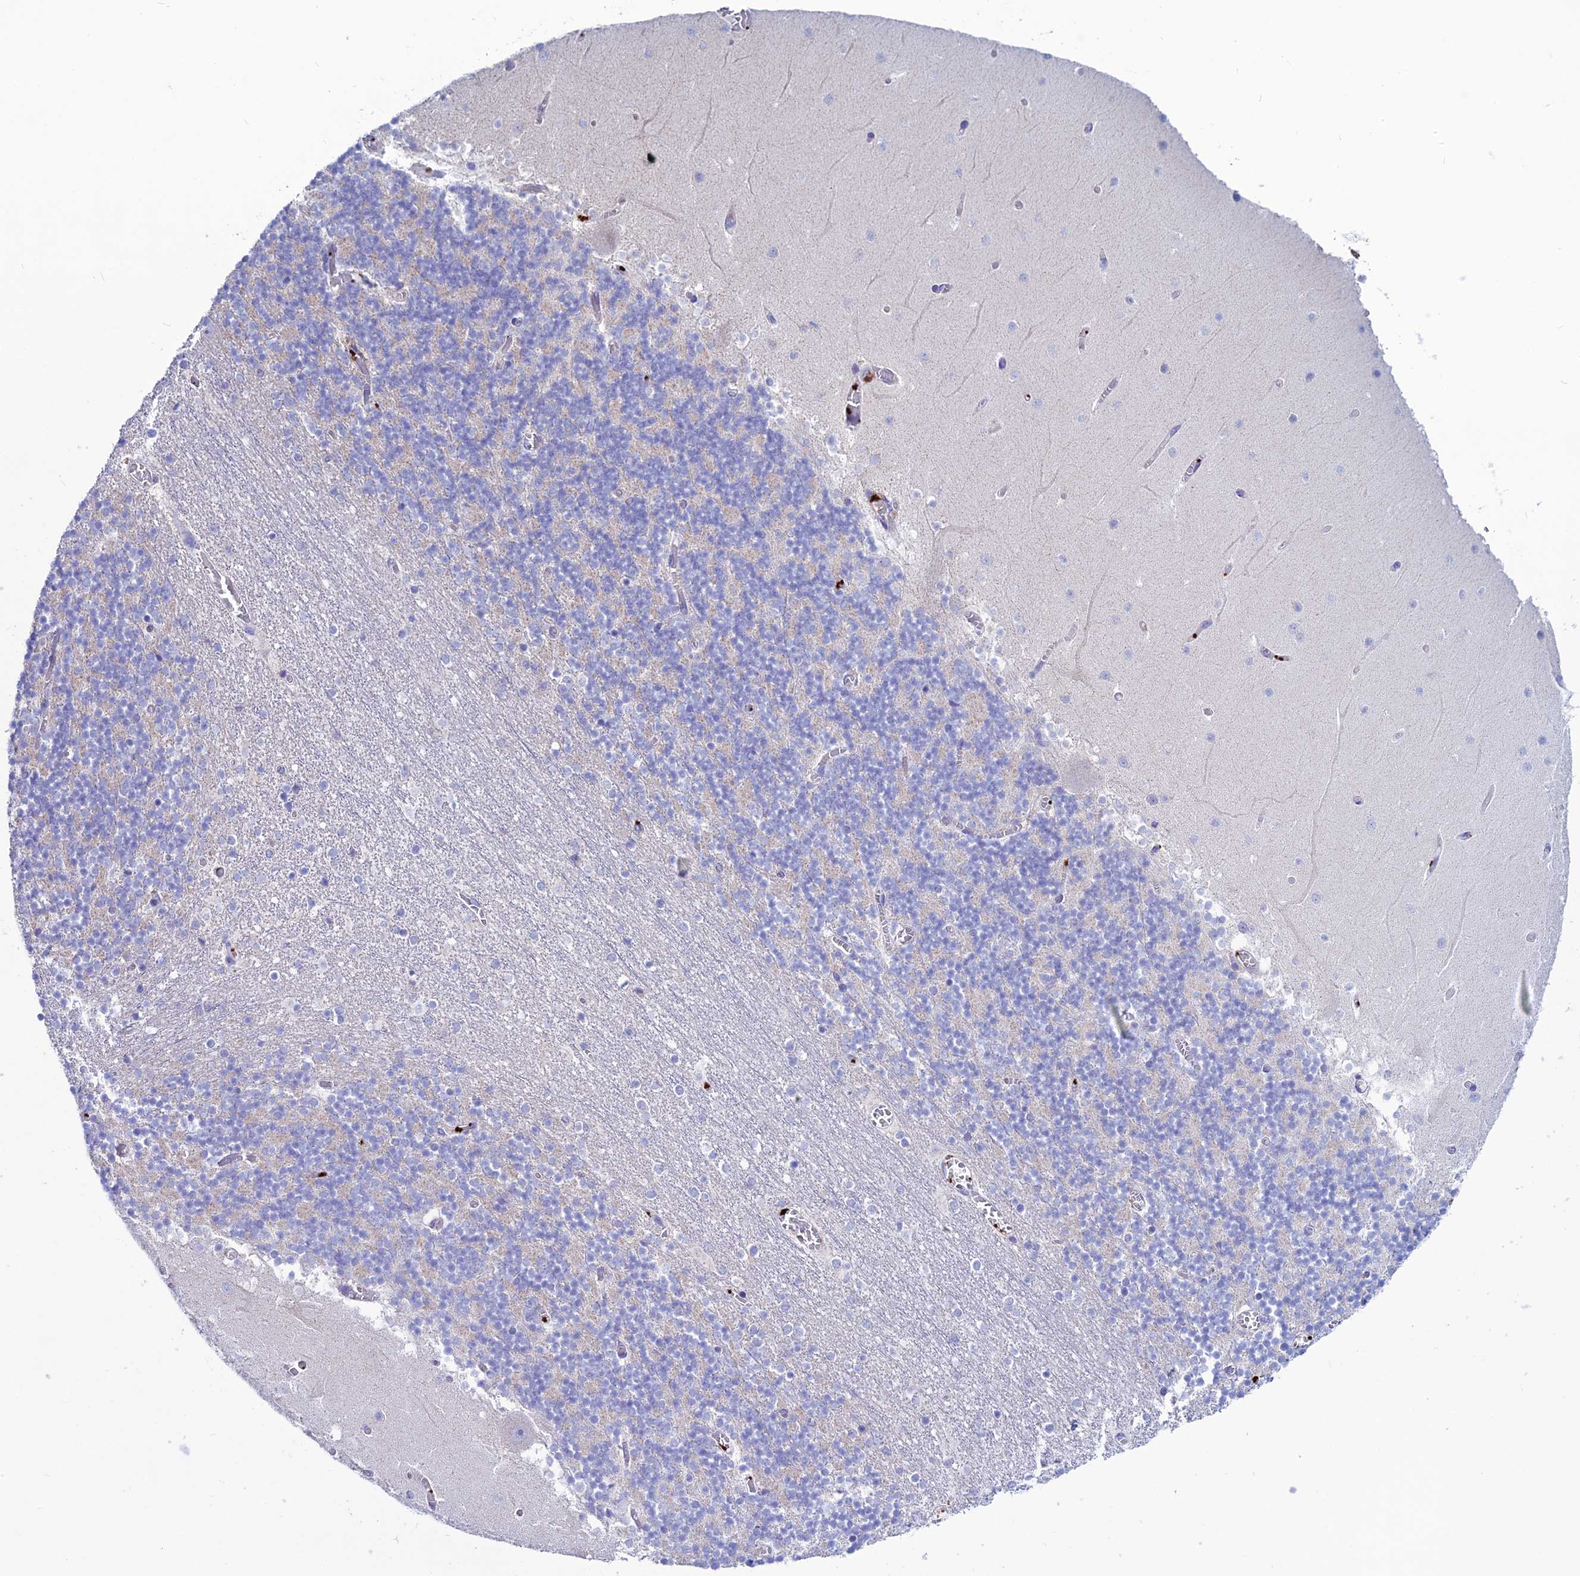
{"staining": {"intensity": "negative", "quantity": "none", "location": "none"}, "tissue": "cerebellum", "cell_type": "Cells in granular layer", "image_type": "normal", "snomed": [{"axis": "morphology", "description": "Normal tissue, NOS"}, {"axis": "topography", "description": "Cerebellum"}], "caption": "A micrograph of cerebellum stained for a protein demonstrates no brown staining in cells in granular layer. The staining was performed using DAB (3,3'-diaminobenzidine) to visualize the protein expression in brown, while the nuclei were stained in blue with hematoxylin (Magnification: 20x).", "gene": "C21orf140", "patient": {"sex": "female", "age": 28}}